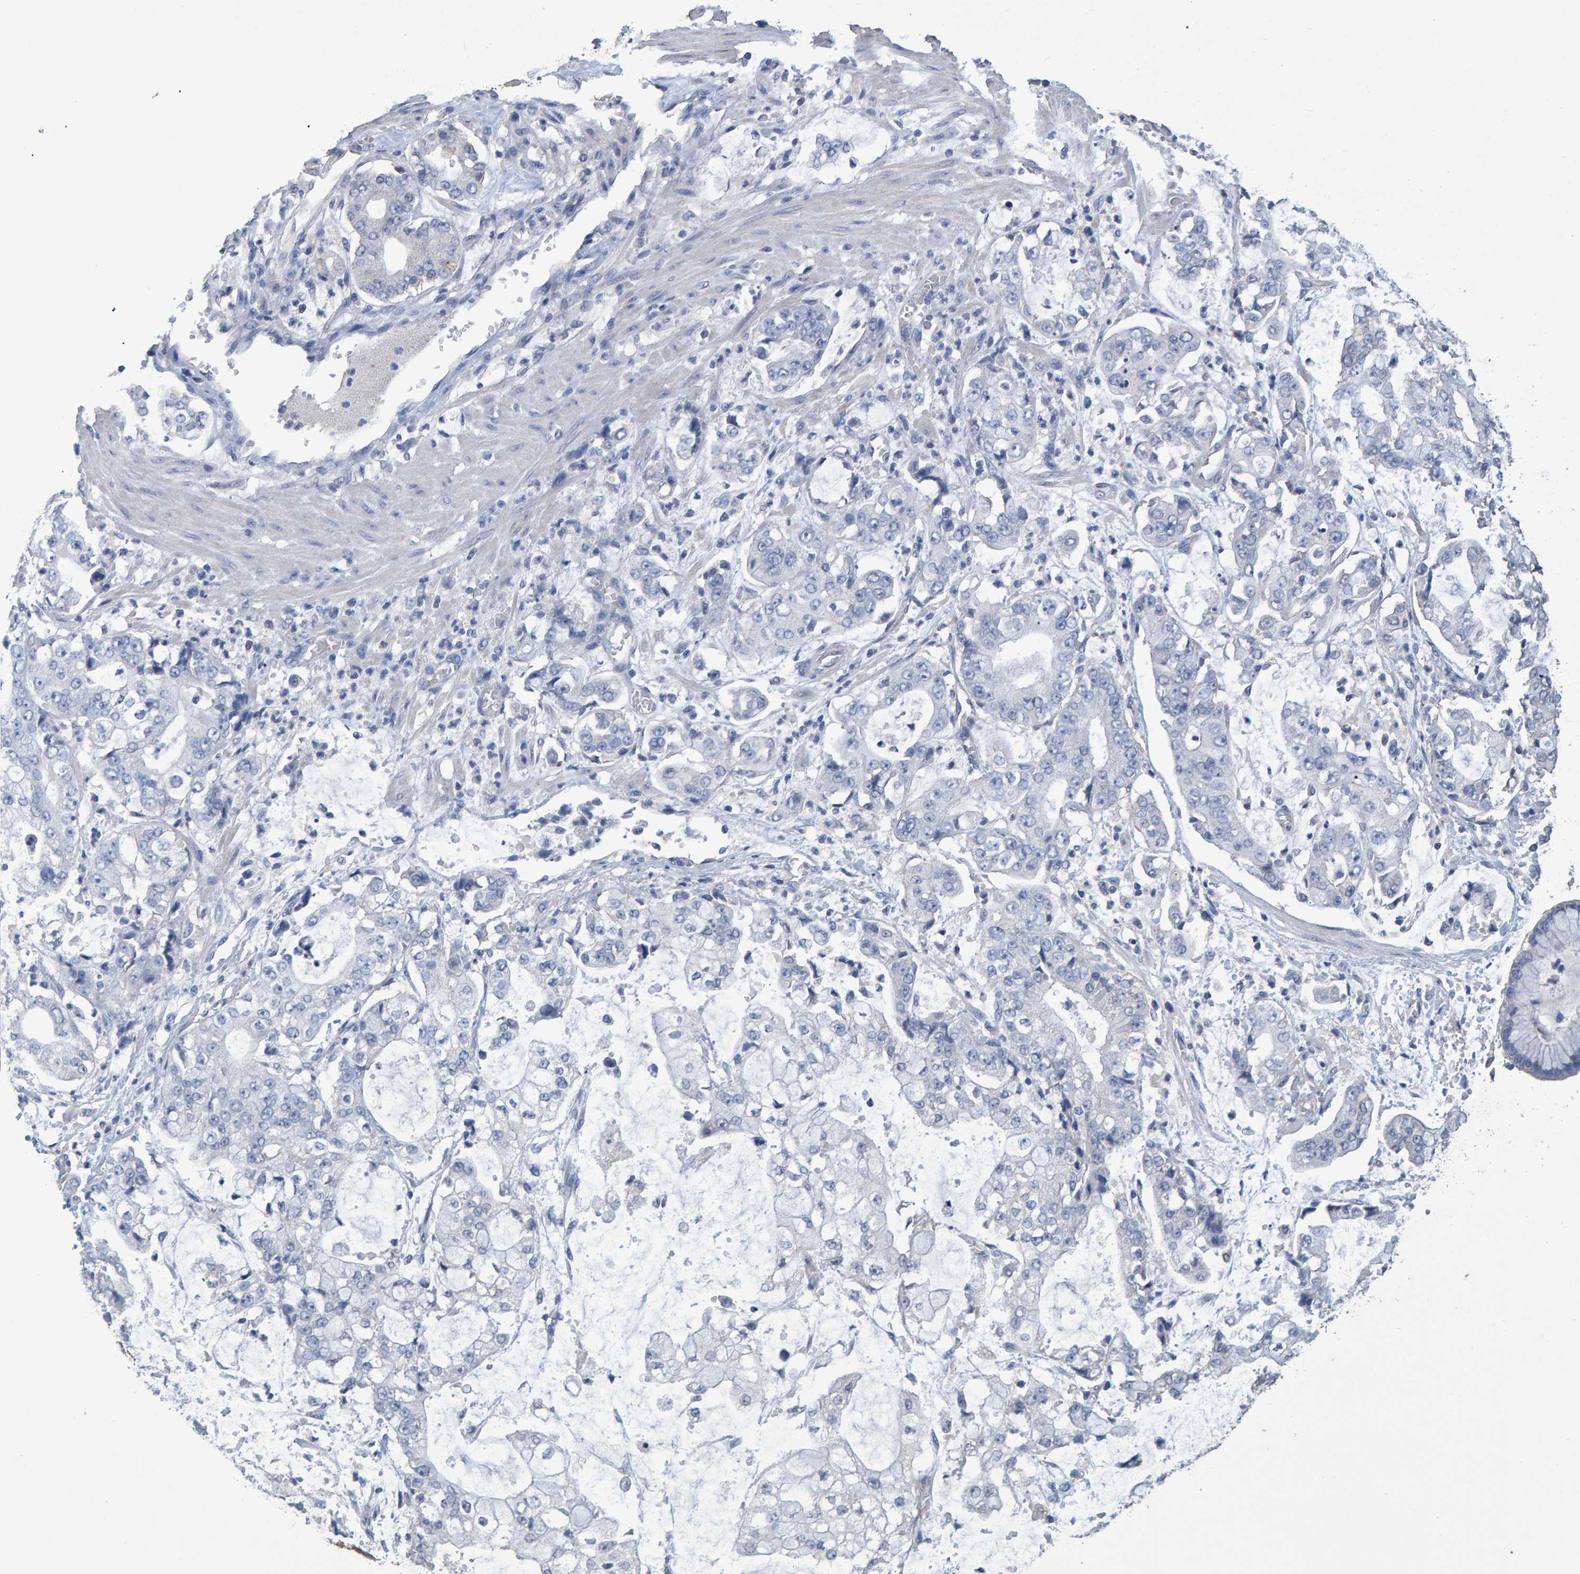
{"staining": {"intensity": "negative", "quantity": "none", "location": "none"}, "tissue": "stomach cancer", "cell_type": "Tumor cells", "image_type": "cancer", "snomed": [{"axis": "morphology", "description": "Adenocarcinoma, NOS"}, {"axis": "topography", "description": "Stomach"}], "caption": "High magnification brightfield microscopy of stomach adenocarcinoma stained with DAB (brown) and counterstained with hematoxylin (blue): tumor cells show no significant staining. Nuclei are stained in blue.", "gene": "HEMGN", "patient": {"sex": "male", "age": 76}}